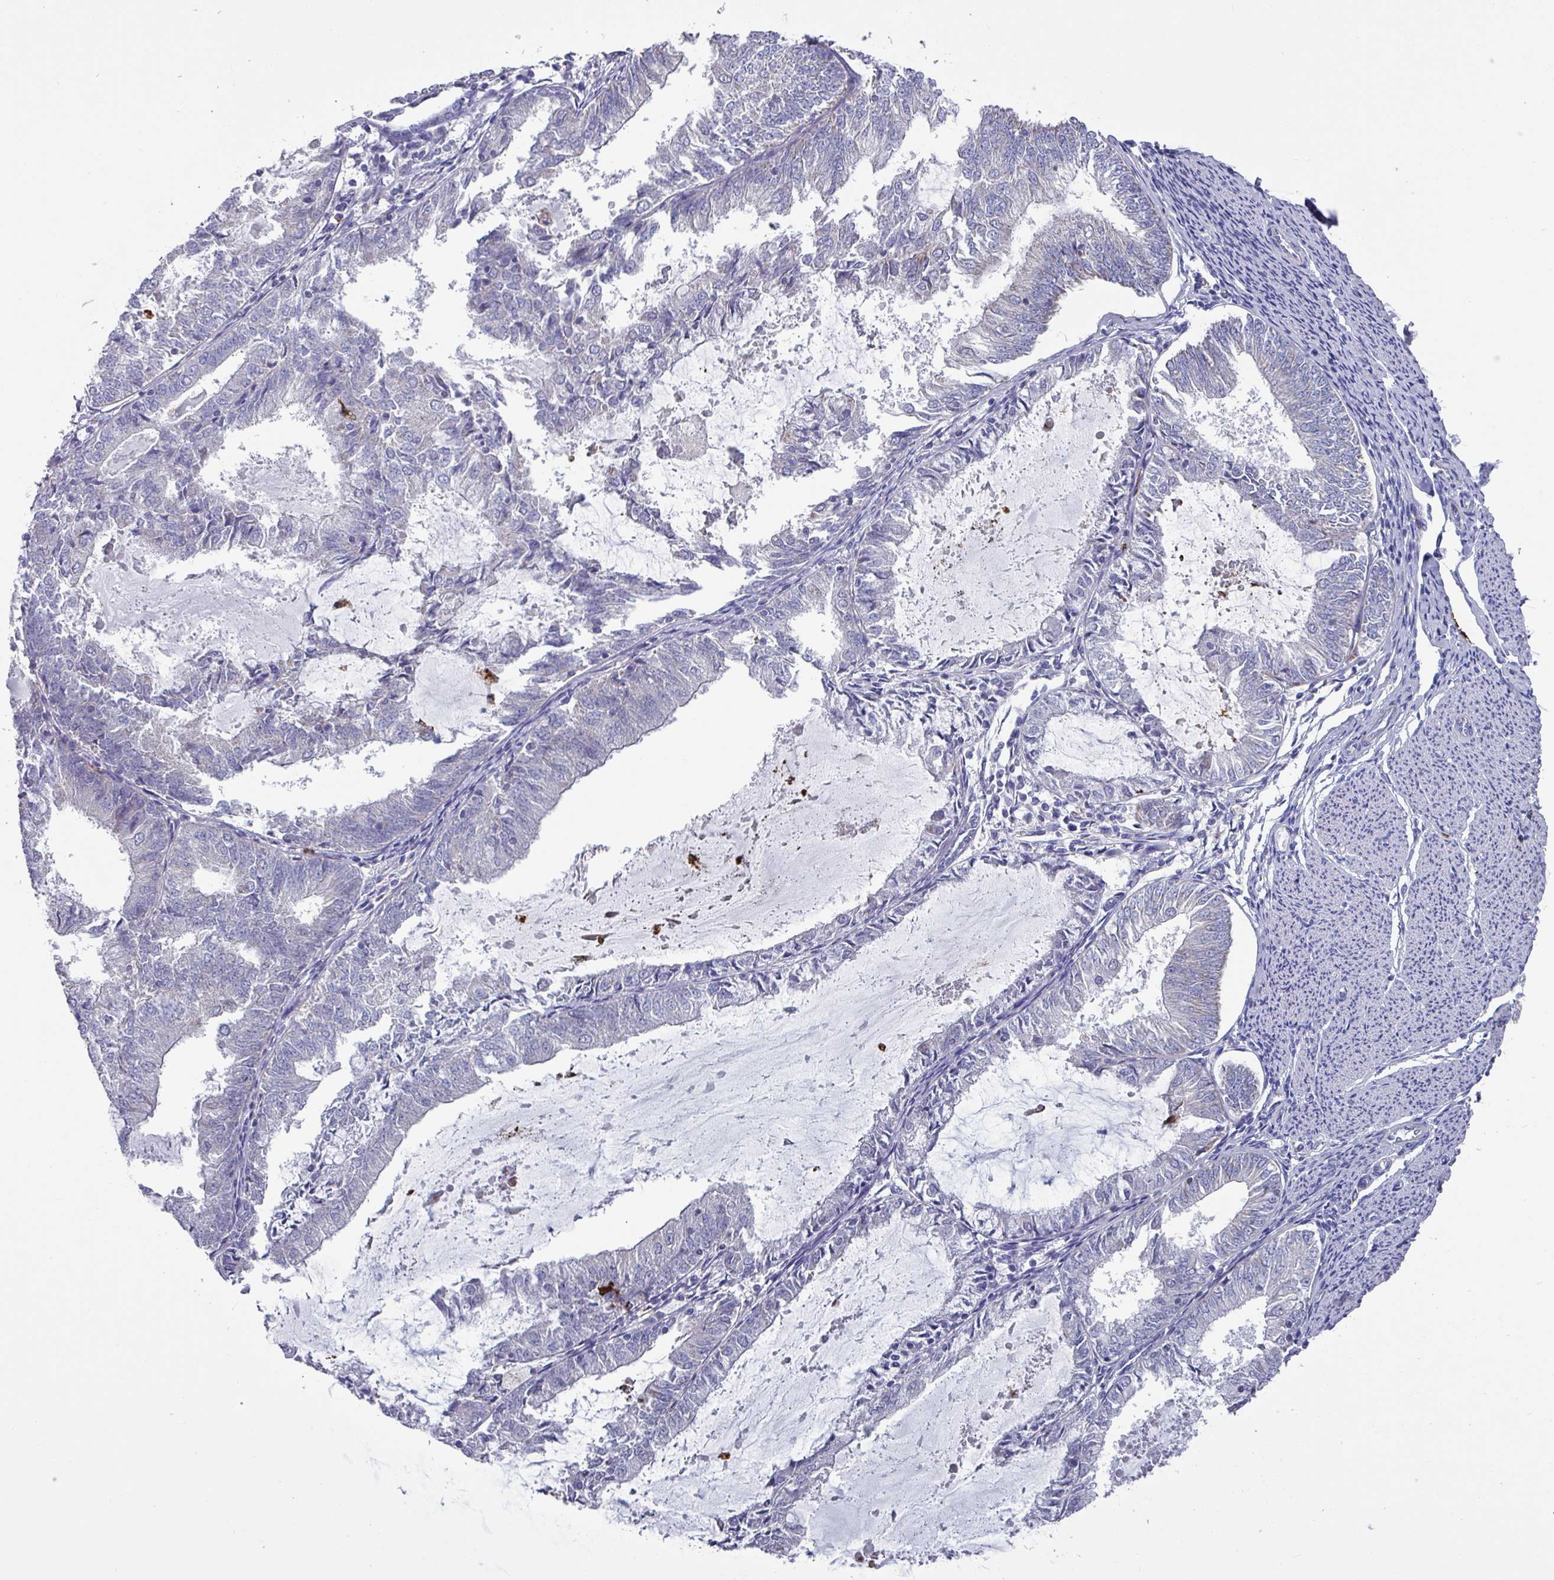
{"staining": {"intensity": "negative", "quantity": "none", "location": "none"}, "tissue": "endometrial cancer", "cell_type": "Tumor cells", "image_type": "cancer", "snomed": [{"axis": "morphology", "description": "Adenocarcinoma, NOS"}, {"axis": "topography", "description": "Endometrium"}], "caption": "Immunohistochemistry micrograph of neoplastic tissue: human adenocarcinoma (endometrial) stained with DAB reveals no significant protein staining in tumor cells.", "gene": "UQCC2", "patient": {"sex": "female", "age": 57}}